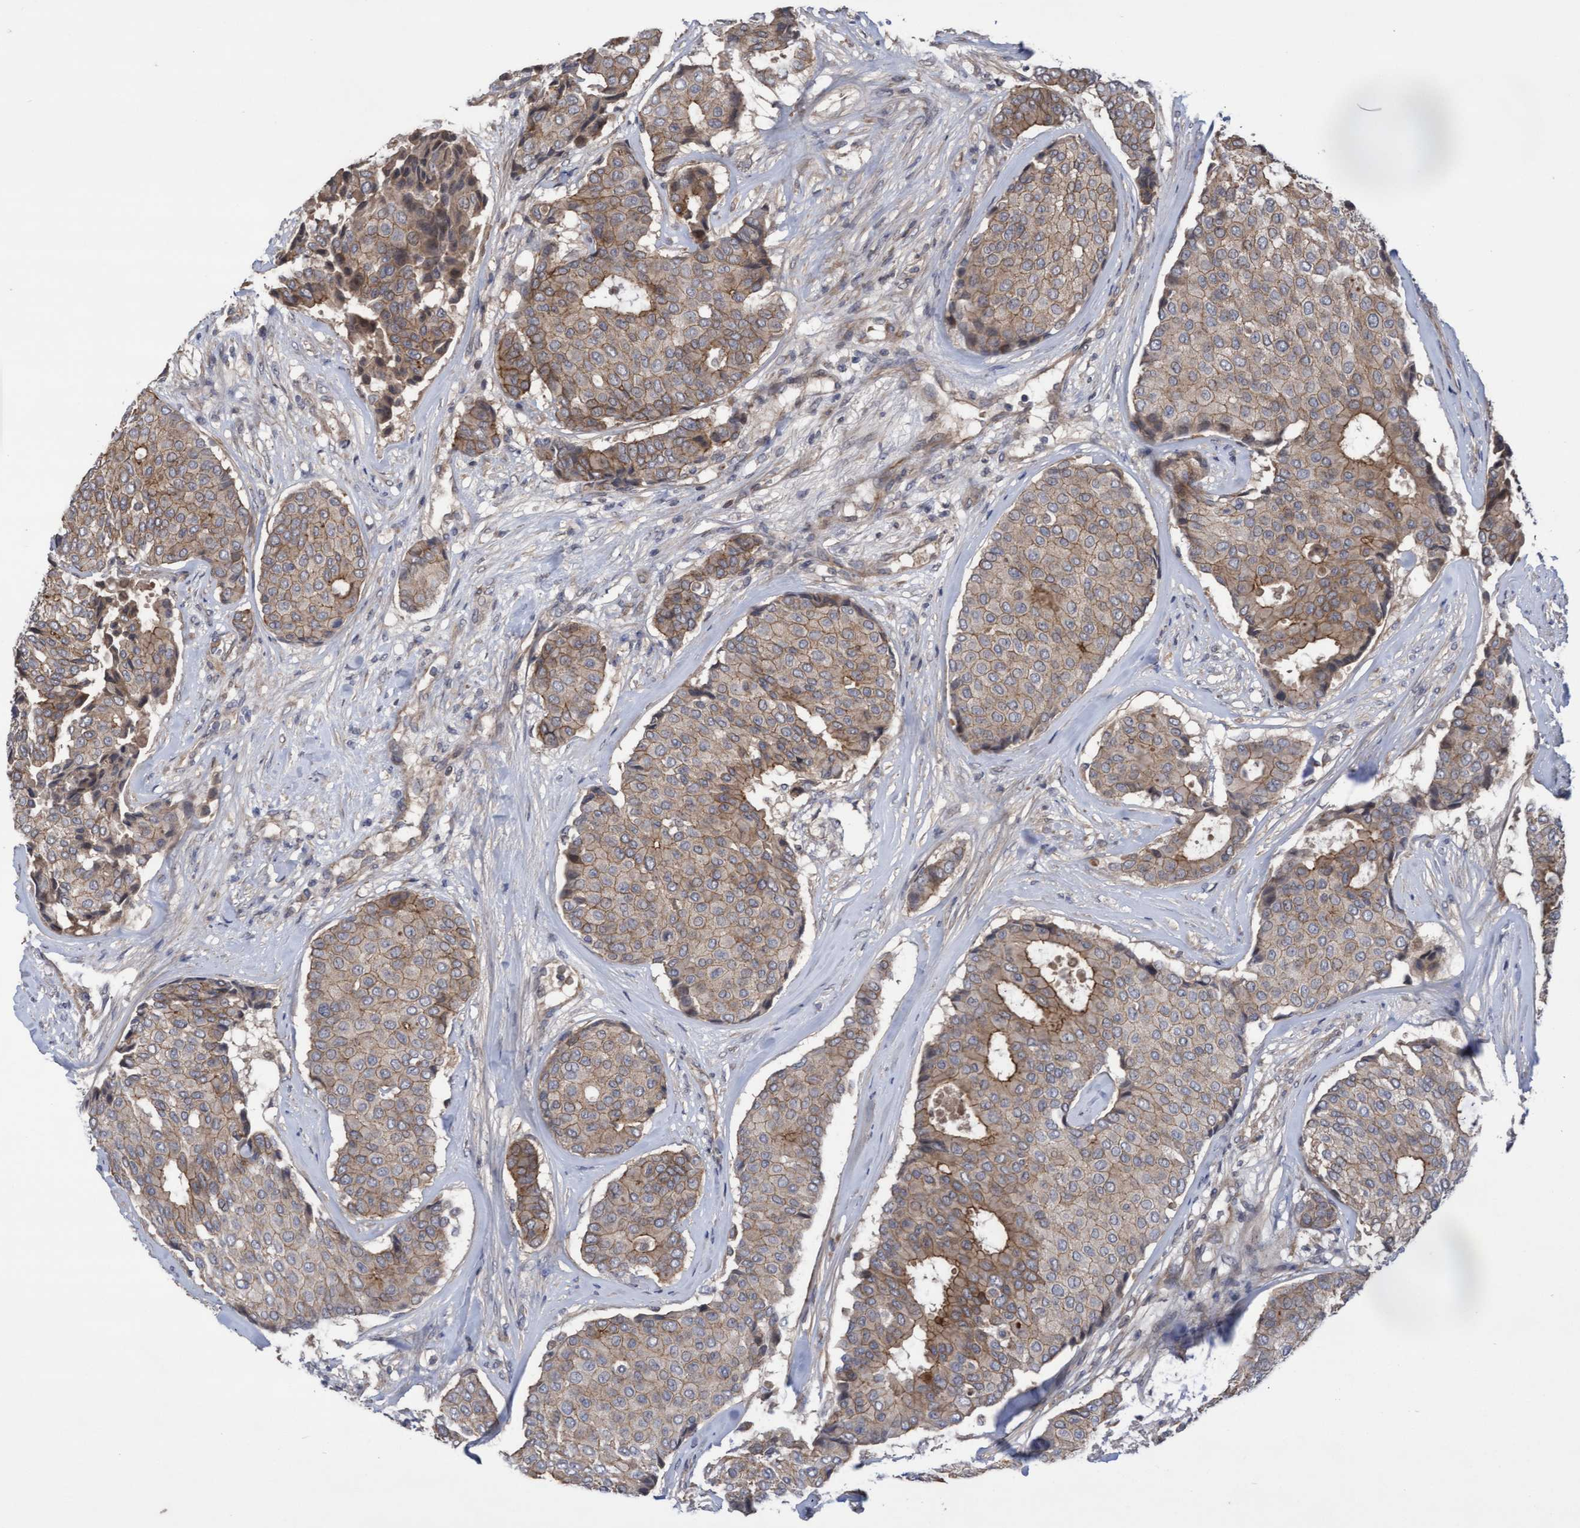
{"staining": {"intensity": "weak", "quantity": ">75%", "location": "cytoplasmic/membranous"}, "tissue": "breast cancer", "cell_type": "Tumor cells", "image_type": "cancer", "snomed": [{"axis": "morphology", "description": "Duct carcinoma"}, {"axis": "topography", "description": "Breast"}], "caption": "Immunohistochemical staining of infiltrating ductal carcinoma (breast) exhibits weak cytoplasmic/membranous protein expression in approximately >75% of tumor cells. (DAB (3,3'-diaminobenzidine) = brown stain, brightfield microscopy at high magnification).", "gene": "COBL", "patient": {"sex": "female", "age": 75}}